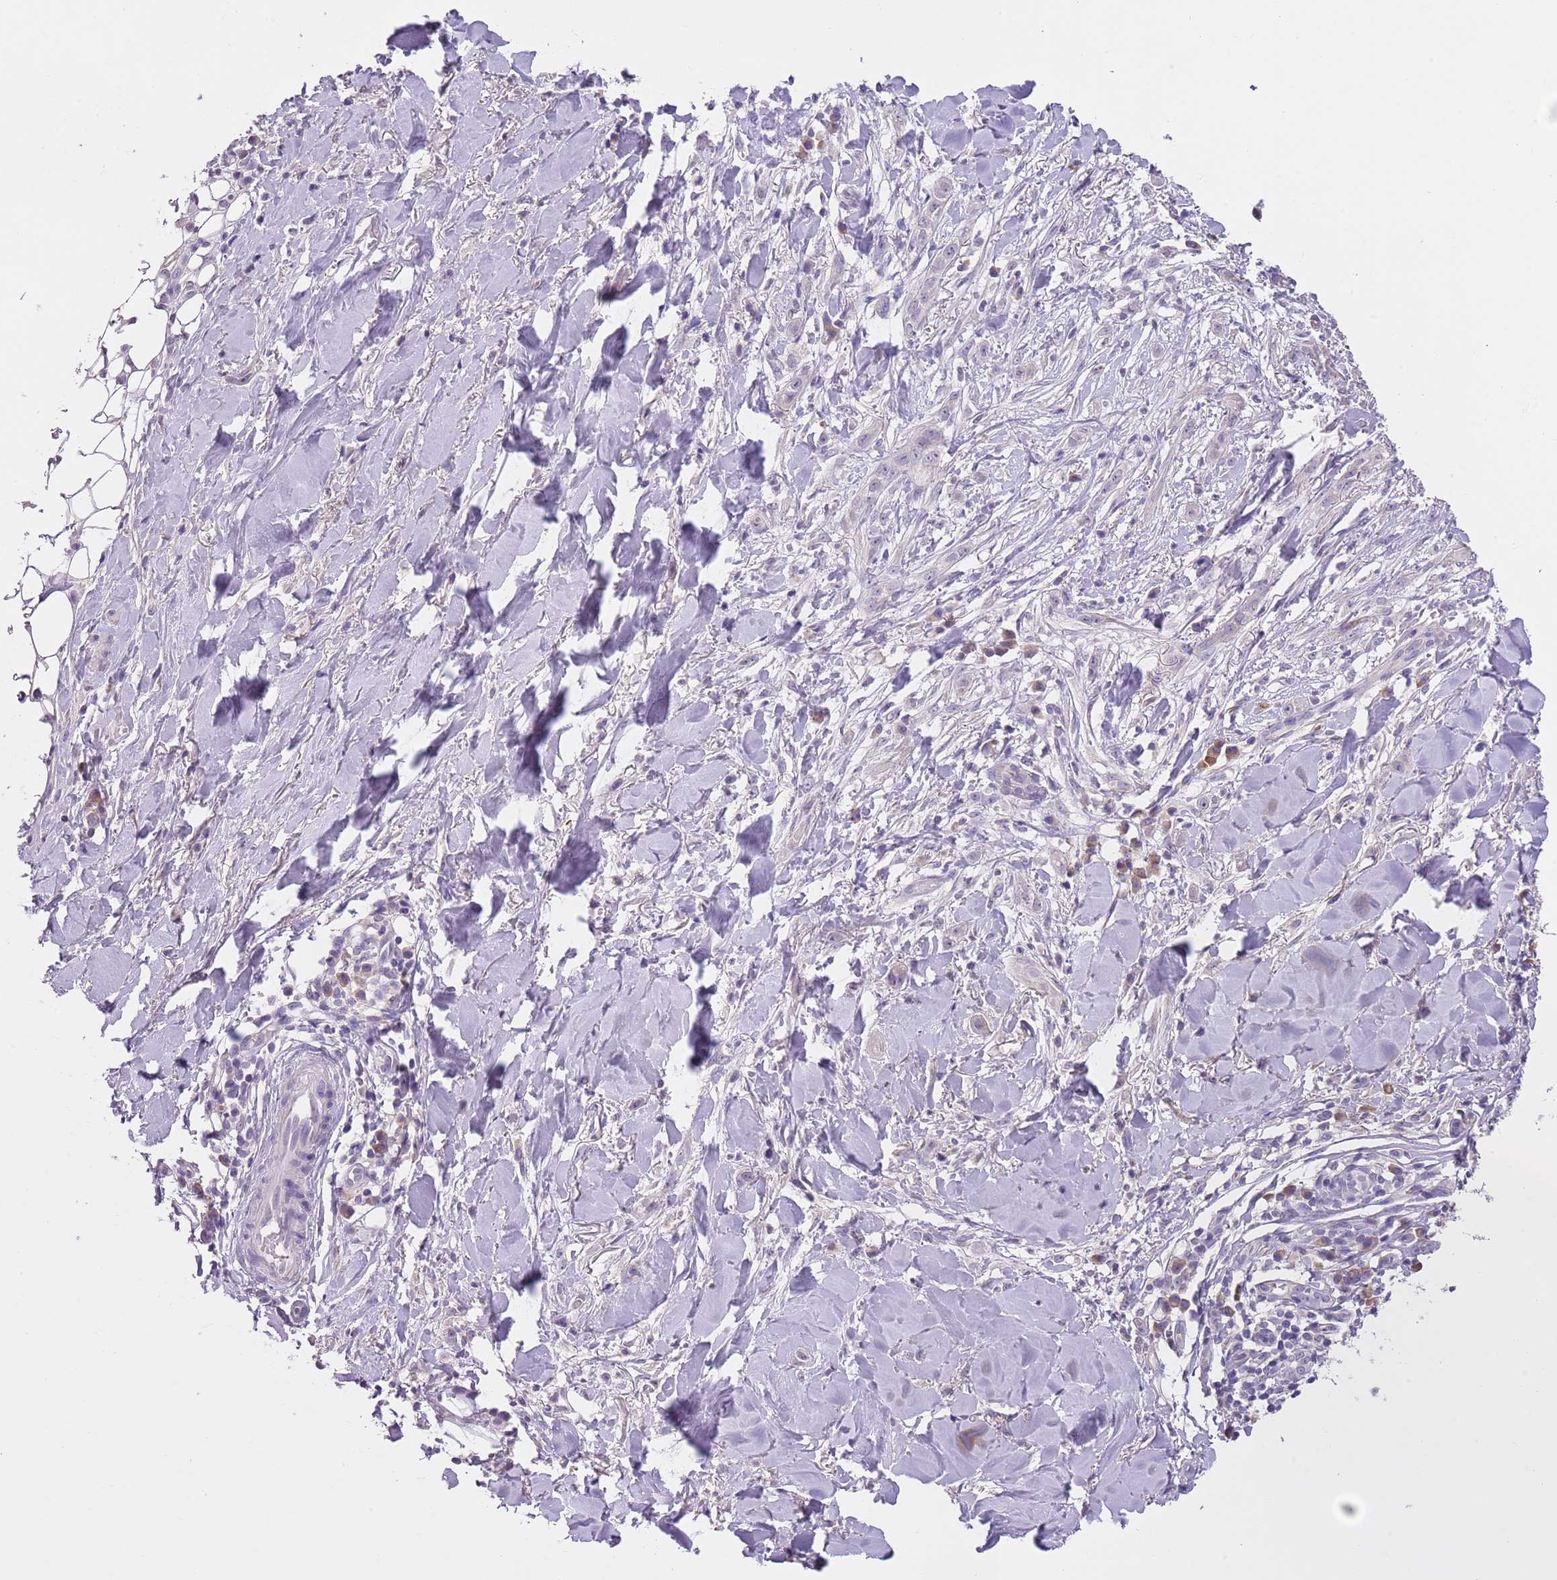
{"staining": {"intensity": "negative", "quantity": "none", "location": "none"}, "tissue": "skin cancer", "cell_type": "Tumor cells", "image_type": "cancer", "snomed": [{"axis": "morphology", "description": "Basal cell carcinoma"}, {"axis": "topography", "description": "Skin"}], "caption": "The histopathology image exhibits no staining of tumor cells in skin basal cell carcinoma.", "gene": "SLC35E3", "patient": {"sex": "male", "age": 72}}